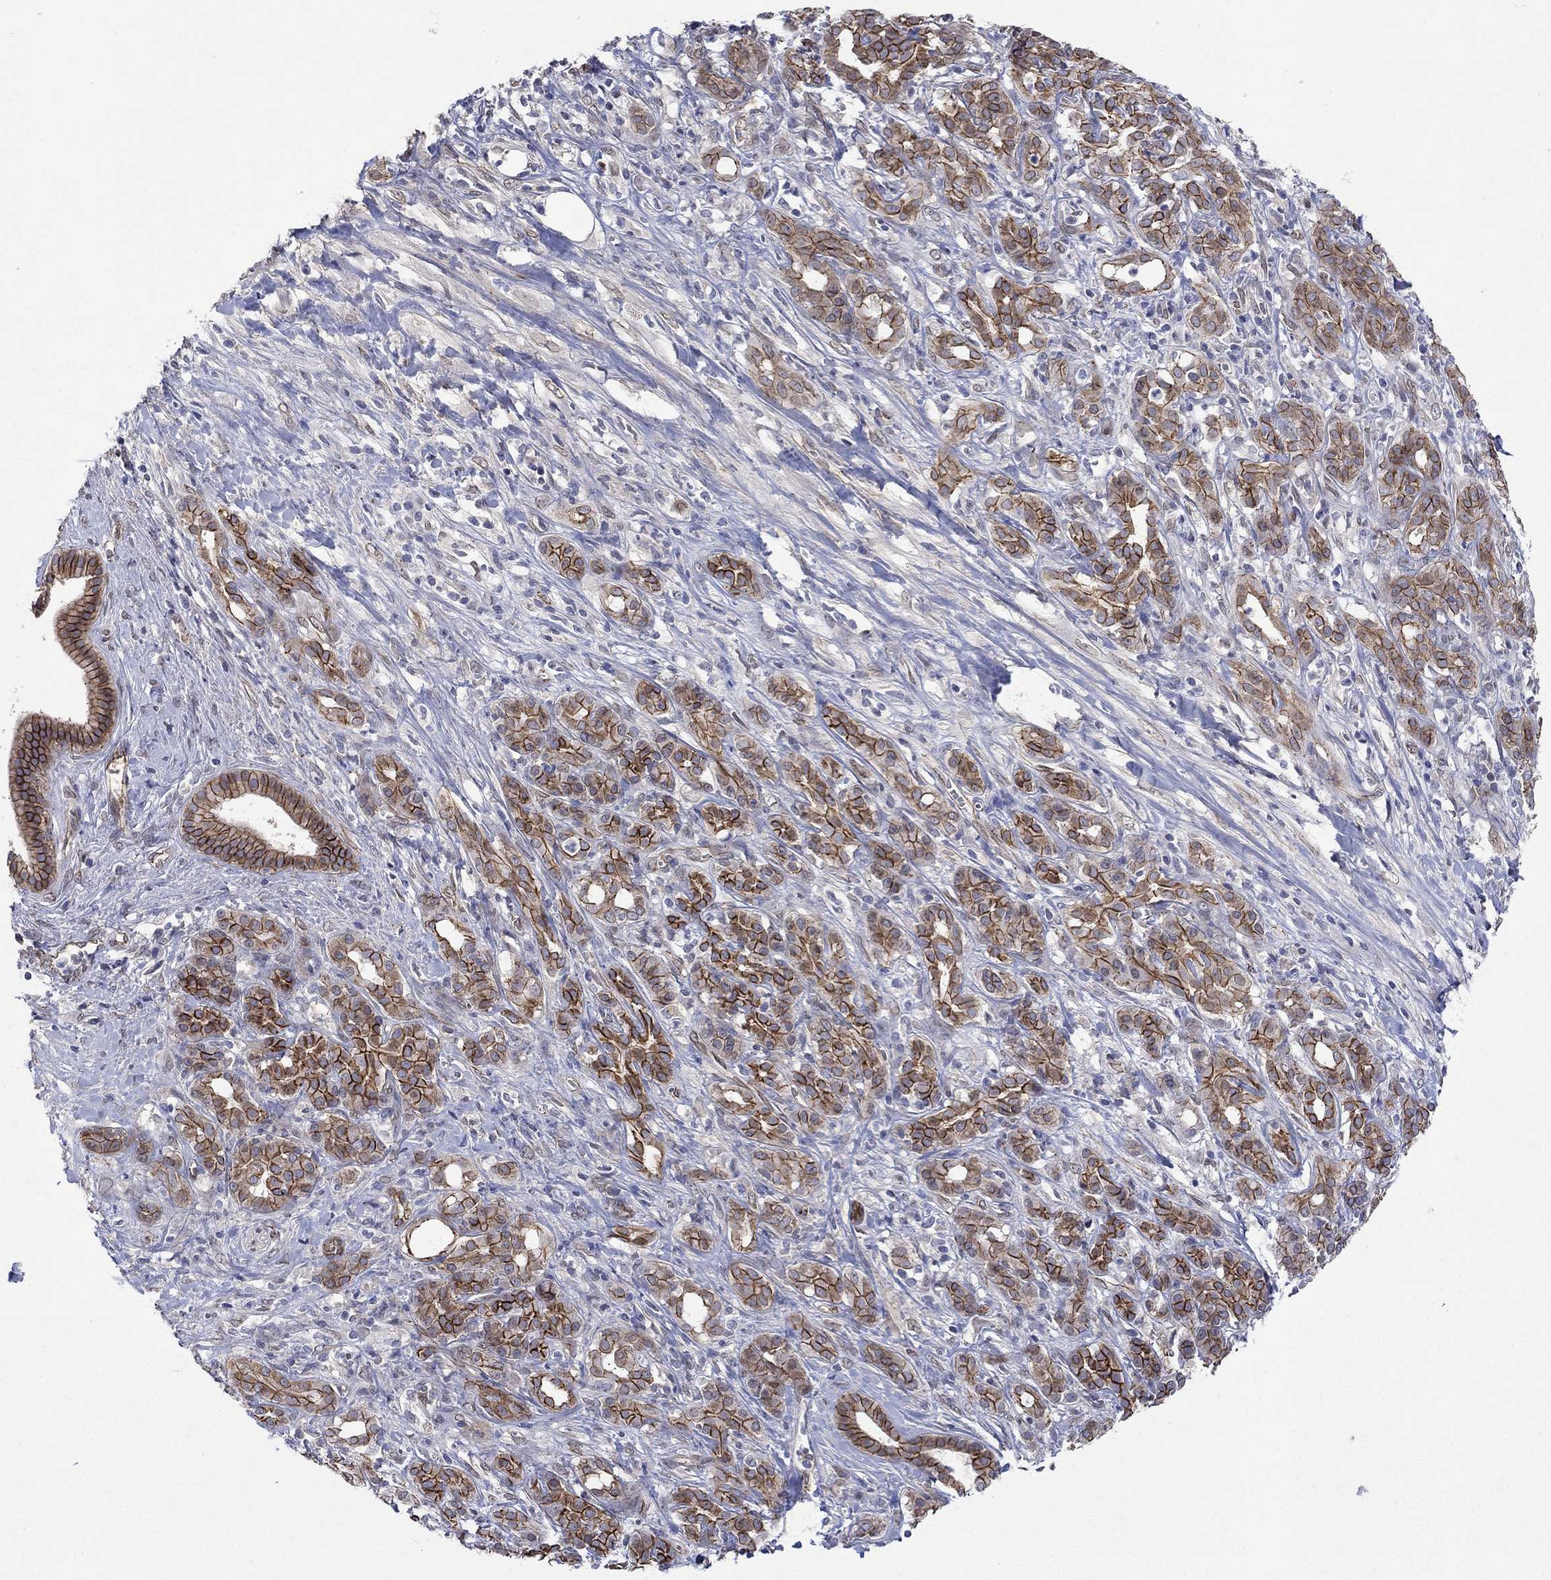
{"staining": {"intensity": "strong", "quantity": ">75%", "location": "cytoplasmic/membranous"}, "tissue": "pancreatic cancer", "cell_type": "Tumor cells", "image_type": "cancer", "snomed": [{"axis": "morphology", "description": "Adenocarcinoma, NOS"}, {"axis": "topography", "description": "Pancreas"}], "caption": "Protein expression analysis of human pancreatic cancer reveals strong cytoplasmic/membranous expression in approximately >75% of tumor cells.", "gene": "EMC9", "patient": {"sex": "male", "age": 61}}